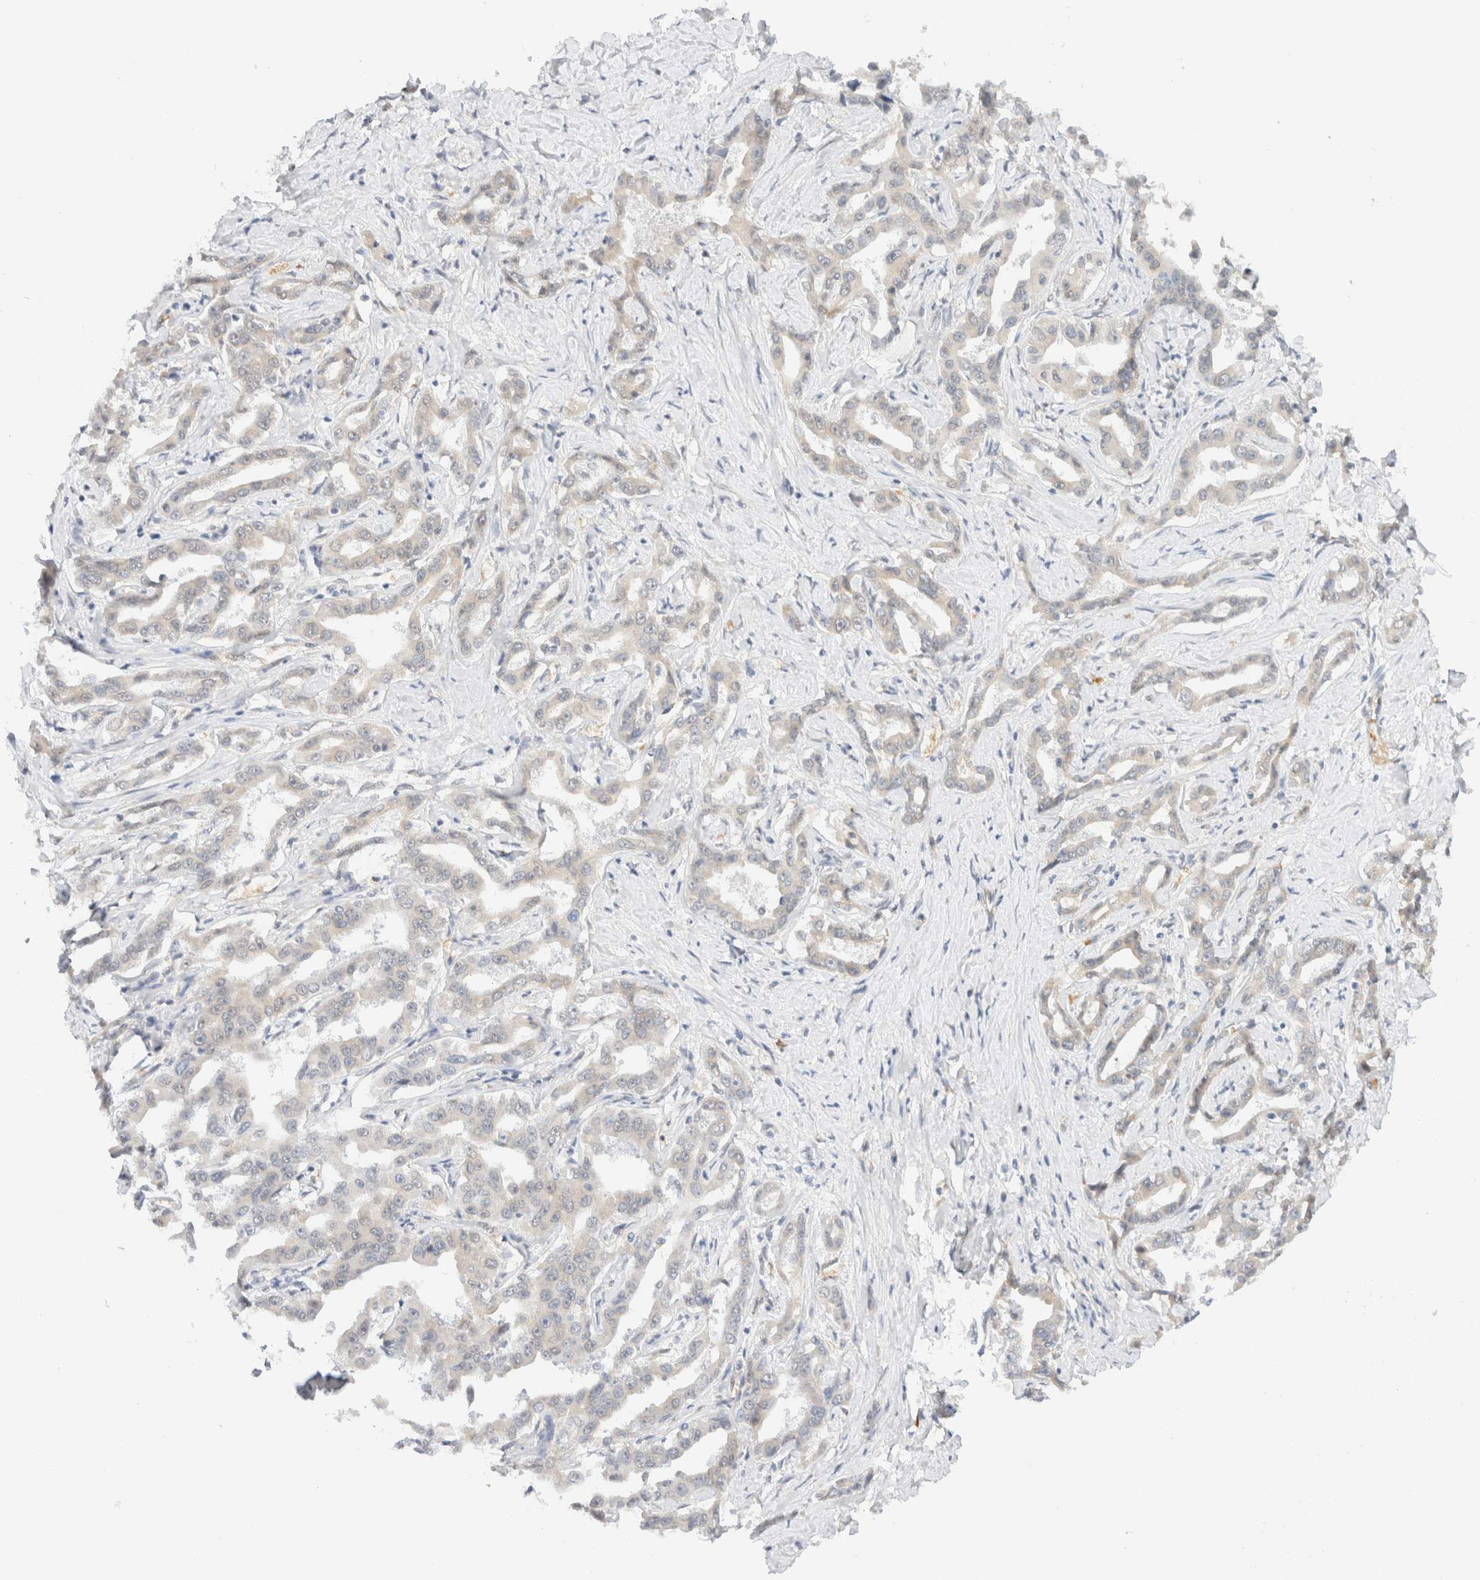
{"staining": {"intensity": "negative", "quantity": "none", "location": "none"}, "tissue": "liver cancer", "cell_type": "Tumor cells", "image_type": "cancer", "snomed": [{"axis": "morphology", "description": "Cholangiocarcinoma"}, {"axis": "topography", "description": "Liver"}], "caption": "Tumor cells show no significant protein expression in liver cancer.", "gene": "SYVN1", "patient": {"sex": "male", "age": 59}}